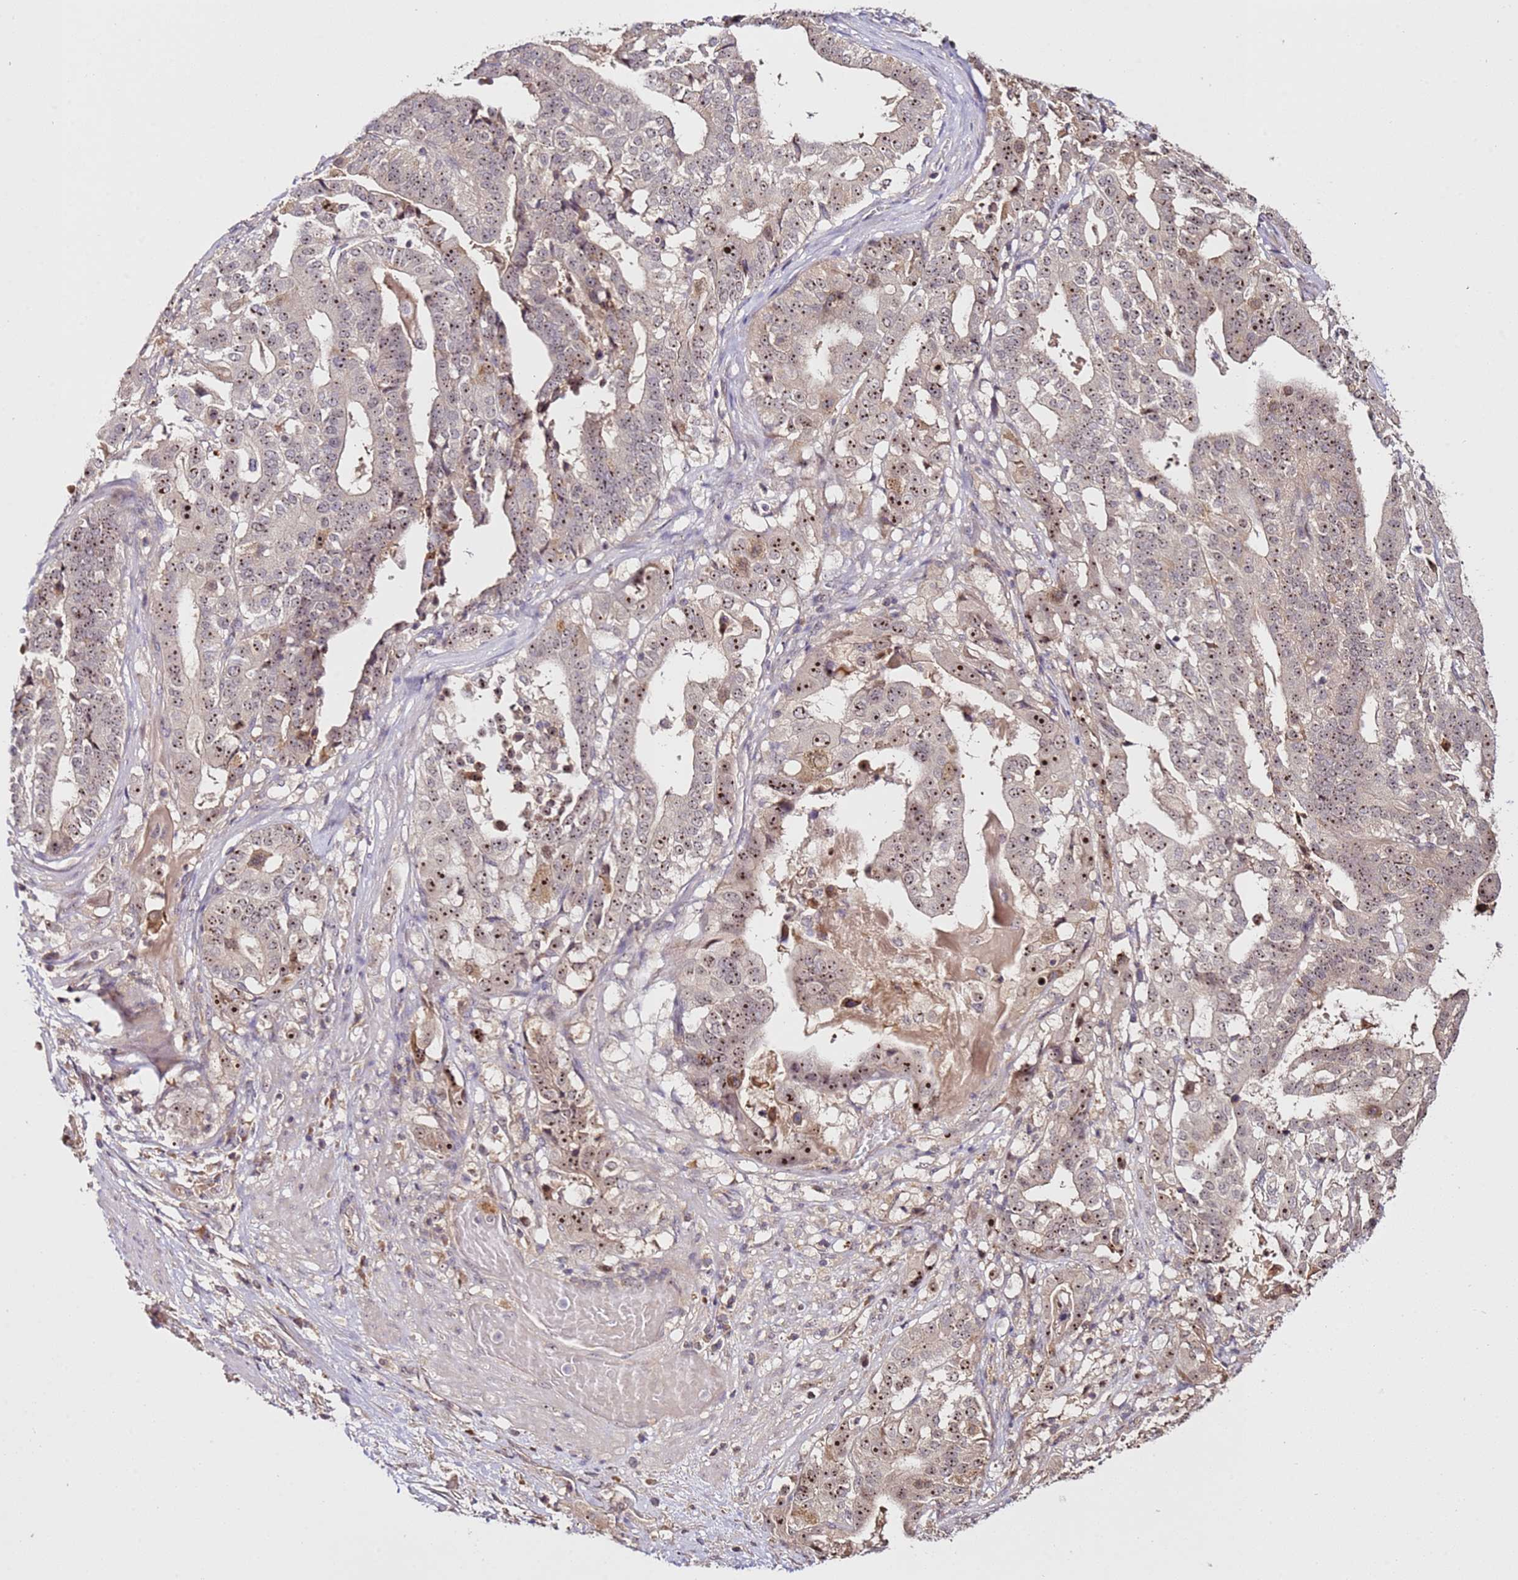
{"staining": {"intensity": "moderate", "quantity": ">75%", "location": "nuclear"}, "tissue": "stomach cancer", "cell_type": "Tumor cells", "image_type": "cancer", "snomed": [{"axis": "morphology", "description": "Adenocarcinoma, NOS"}, {"axis": "topography", "description": "Stomach"}], "caption": "DAB immunohistochemical staining of stomach cancer exhibits moderate nuclear protein expression in about >75% of tumor cells.", "gene": "DDX27", "patient": {"sex": "male", "age": 48}}